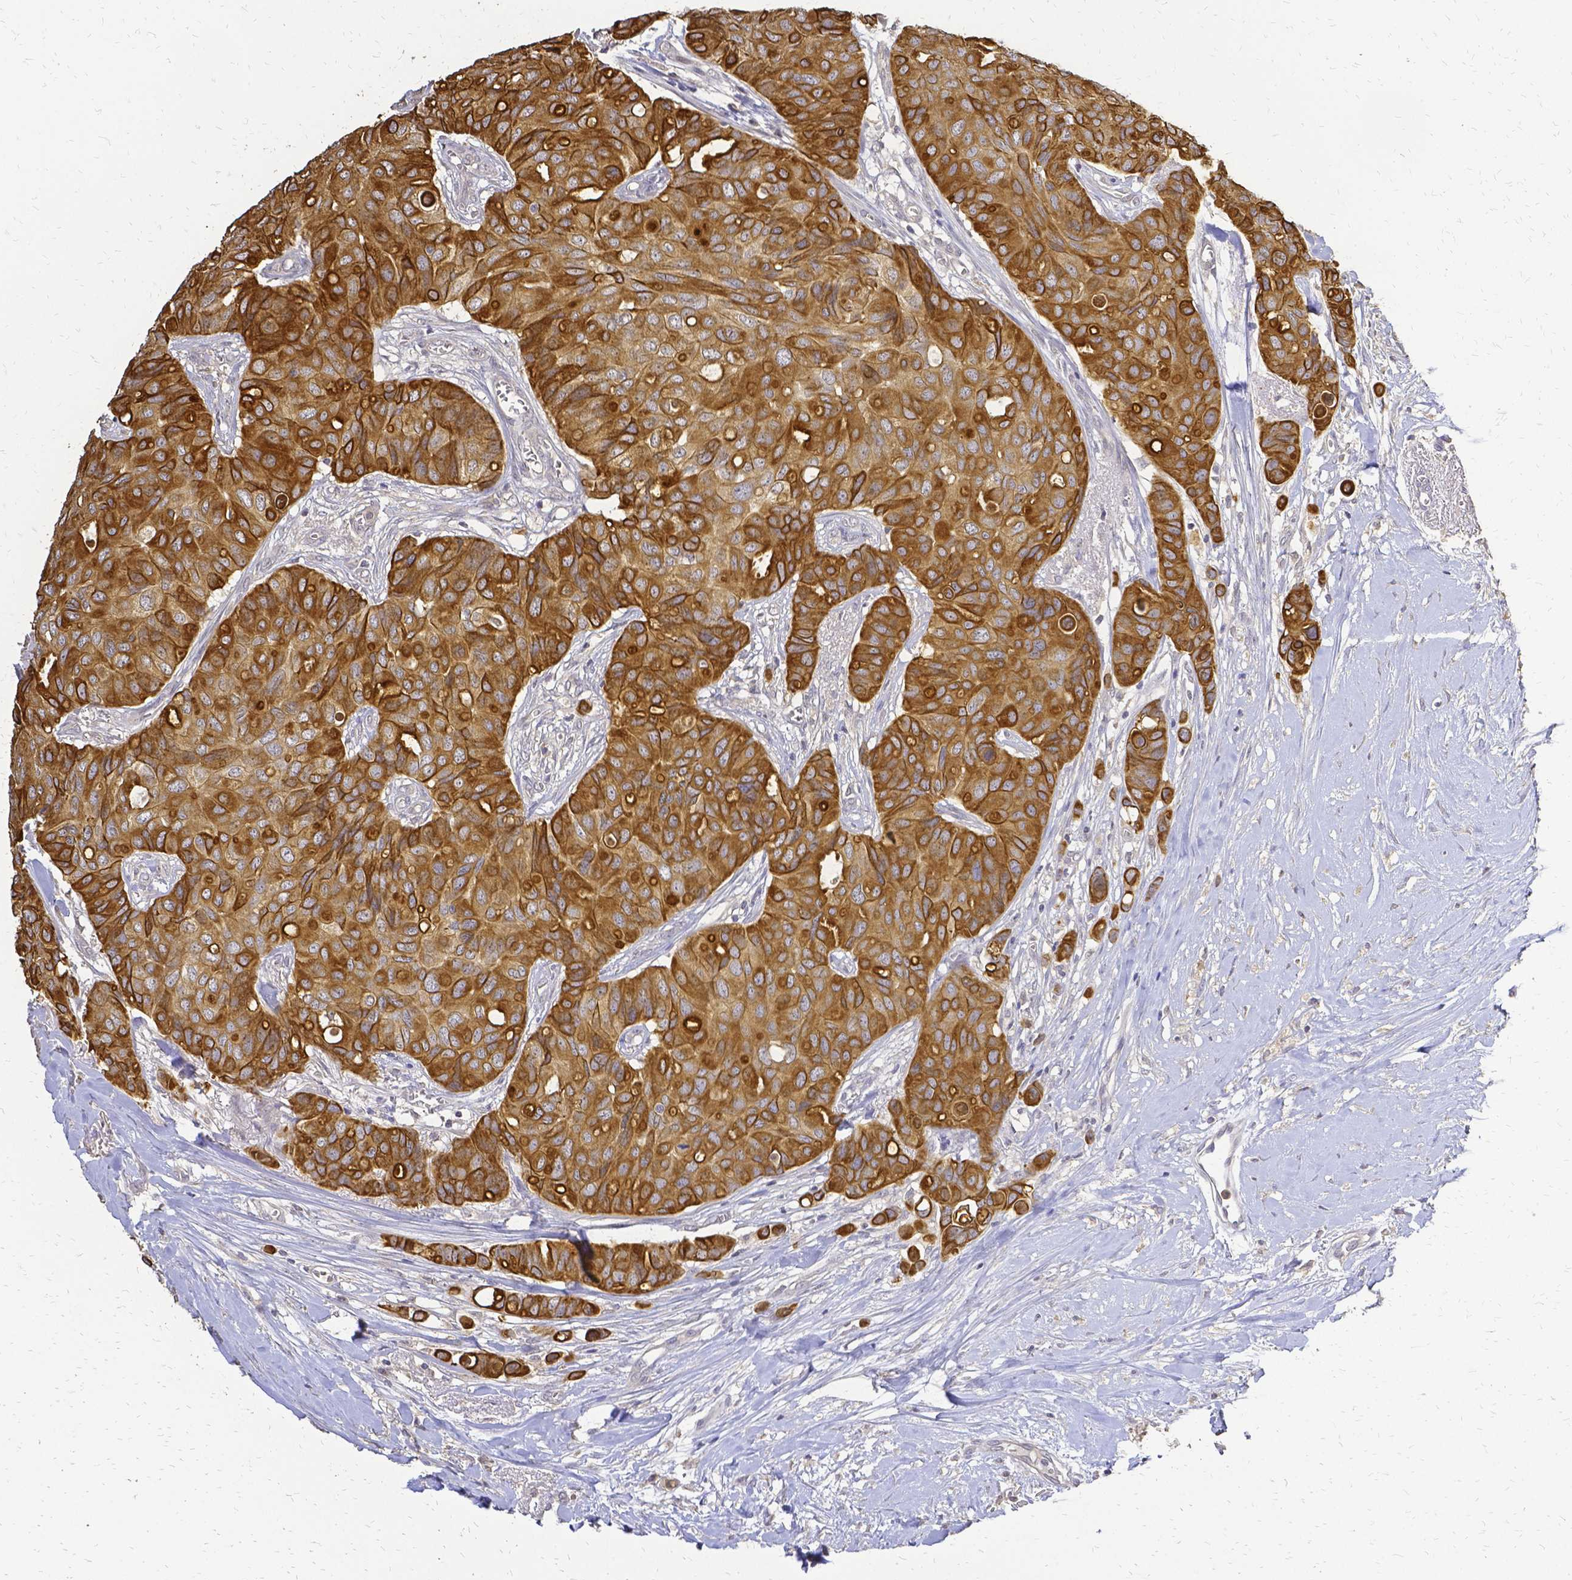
{"staining": {"intensity": "strong", "quantity": ">75%", "location": "cytoplasmic/membranous"}, "tissue": "breast cancer", "cell_type": "Tumor cells", "image_type": "cancer", "snomed": [{"axis": "morphology", "description": "Duct carcinoma"}, {"axis": "topography", "description": "Breast"}], "caption": "Immunohistochemical staining of invasive ductal carcinoma (breast) shows high levels of strong cytoplasmic/membranous expression in approximately >75% of tumor cells.", "gene": "CIB1", "patient": {"sex": "female", "age": 54}}